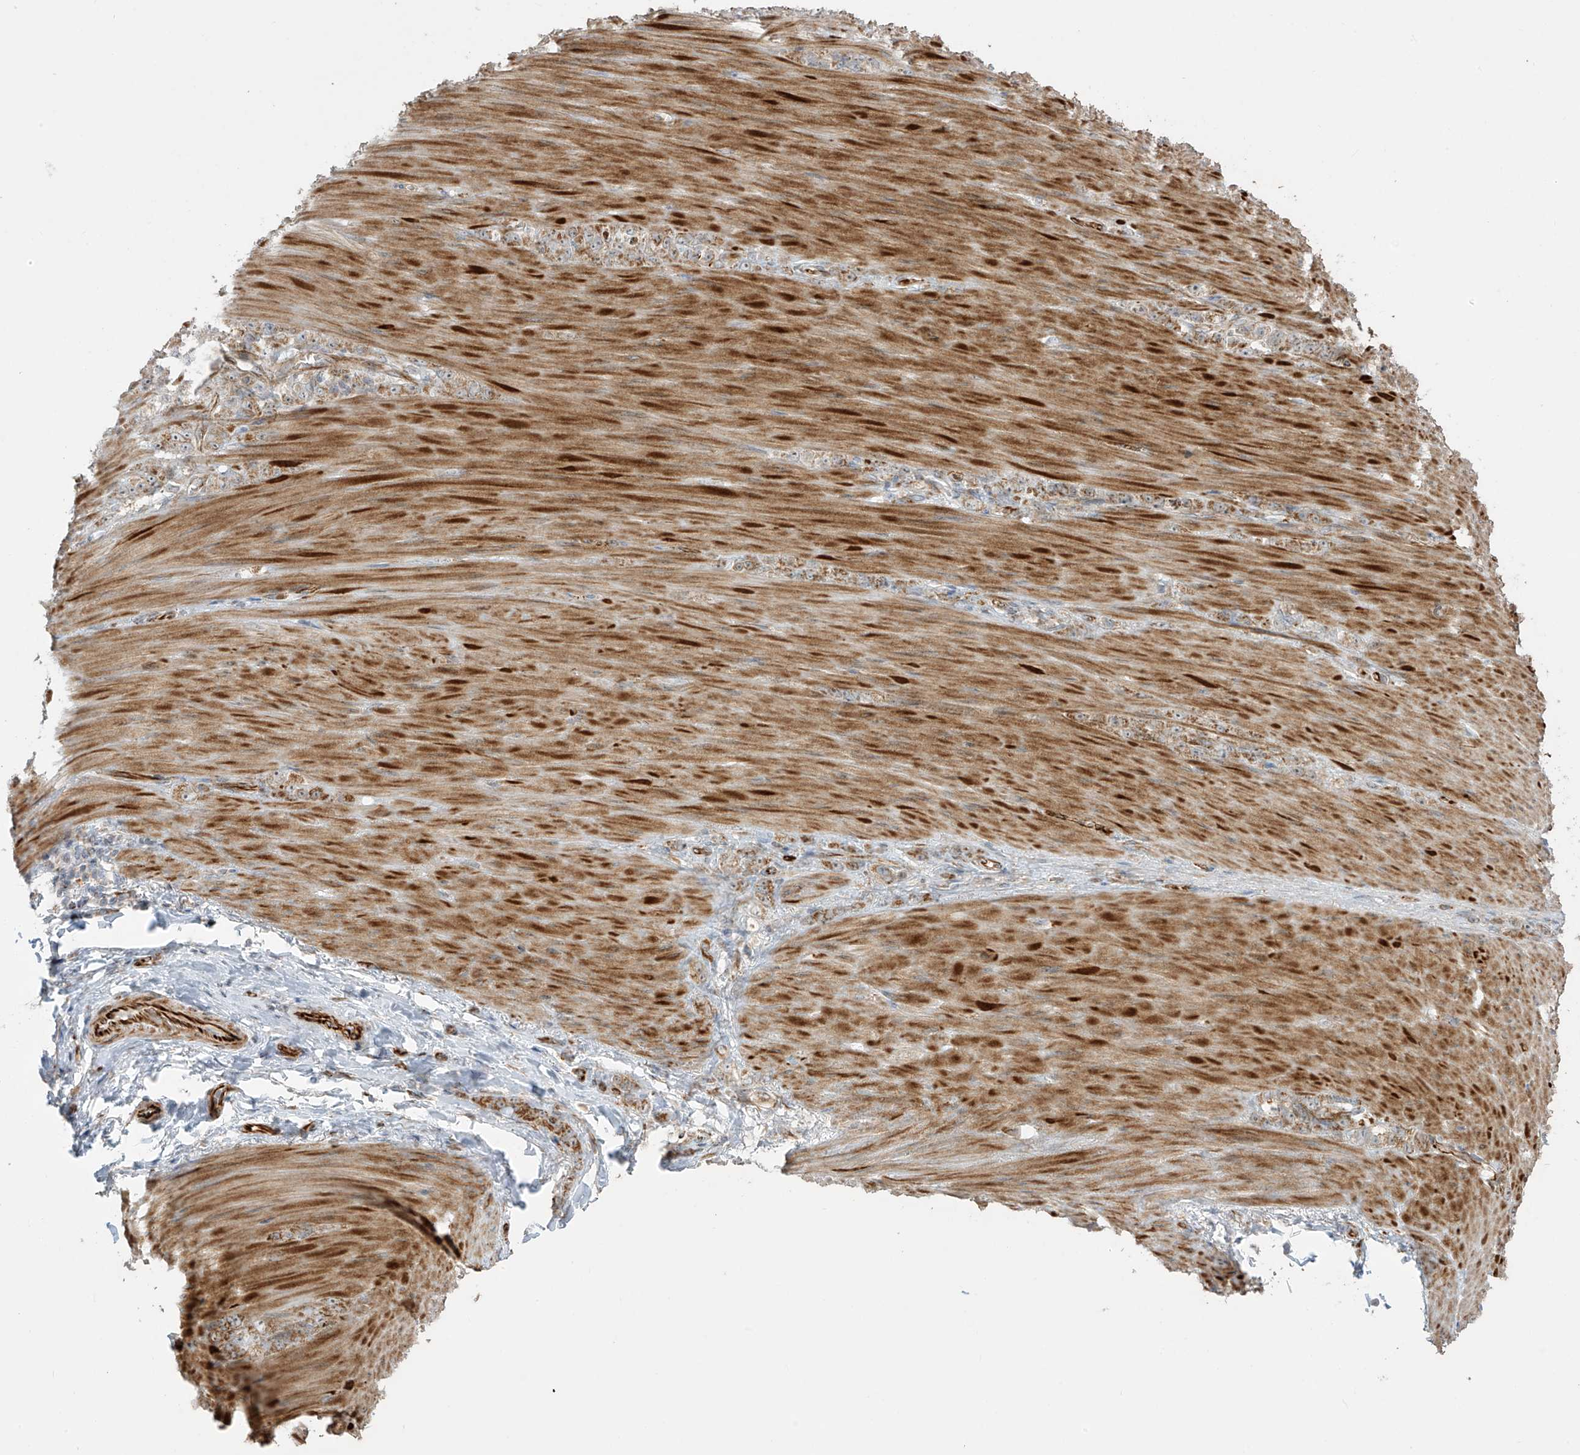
{"staining": {"intensity": "moderate", "quantity": ">75%", "location": "cytoplasmic/membranous"}, "tissue": "stomach cancer", "cell_type": "Tumor cells", "image_type": "cancer", "snomed": [{"axis": "morphology", "description": "Normal tissue, NOS"}, {"axis": "morphology", "description": "Adenocarcinoma, NOS"}, {"axis": "topography", "description": "Stomach"}], "caption": "Moderate cytoplasmic/membranous protein positivity is present in approximately >75% of tumor cells in adenocarcinoma (stomach). The staining was performed using DAB, with brown indicating positive protein expression. Nuclei are stained blue with hematoxylin.", "gene": "DCDC2", "patient": {"sex": "male", "age": 82}}